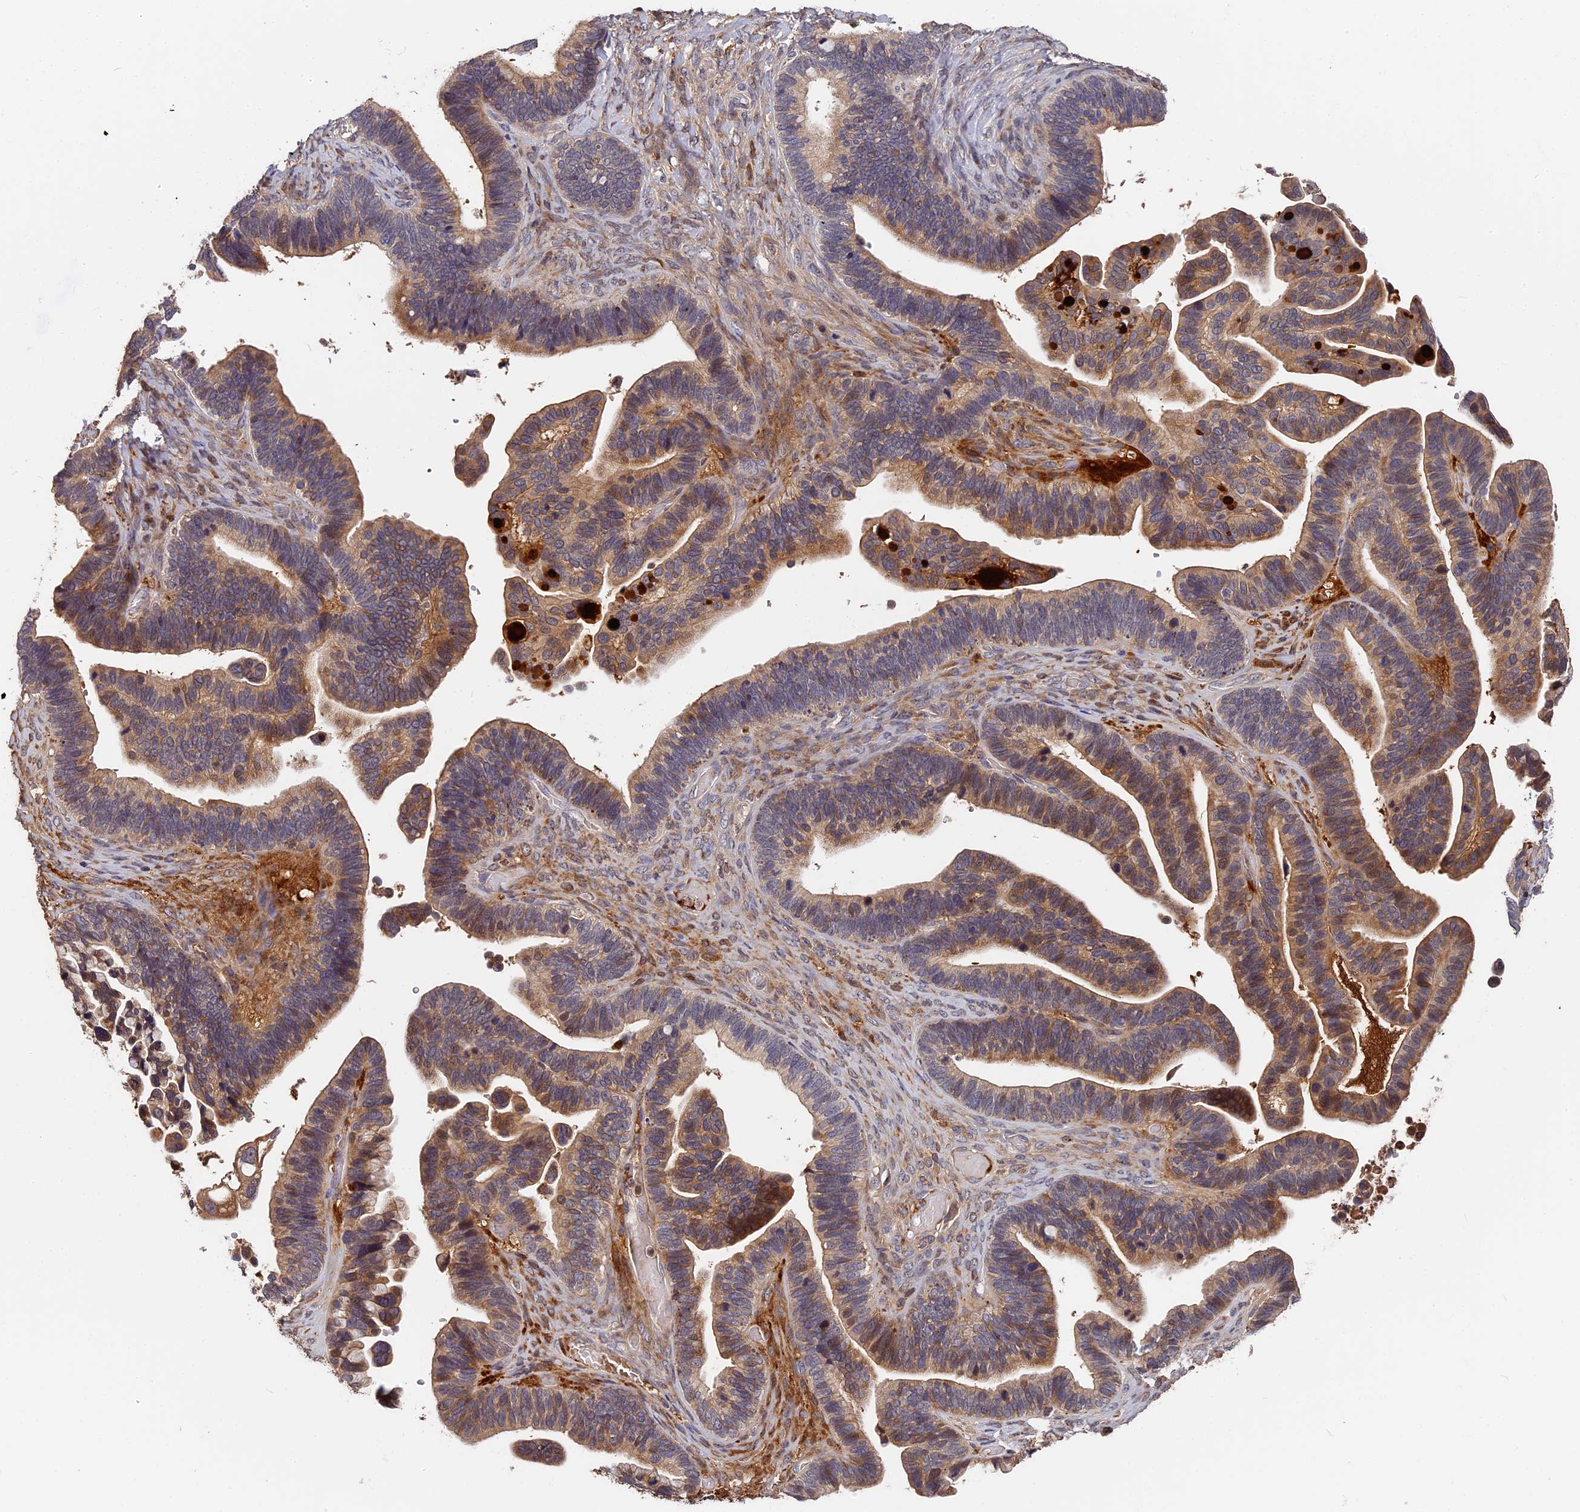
{"staining": {"intensity": "moderate", "quantity": ">75%", "location": "cytoplasmic/membranous"}, "tissue": "ovarian cancer", "cell_type": "Tumor cells", "image_type": "cancer", "snomed": [{"axis": "morphology", "description": "Cystadenocarcinoma, serous, NOS"}, {"axis": "topography", "description": "Ovary"}], "caption": "Ovarian cancer stained with IHC demonstrates moderate cytoplasmic/membranous staining in approximately >75% of tumor cells.", "gene": "ITIH1", "patient": {"sex": "female", "age": 56}}